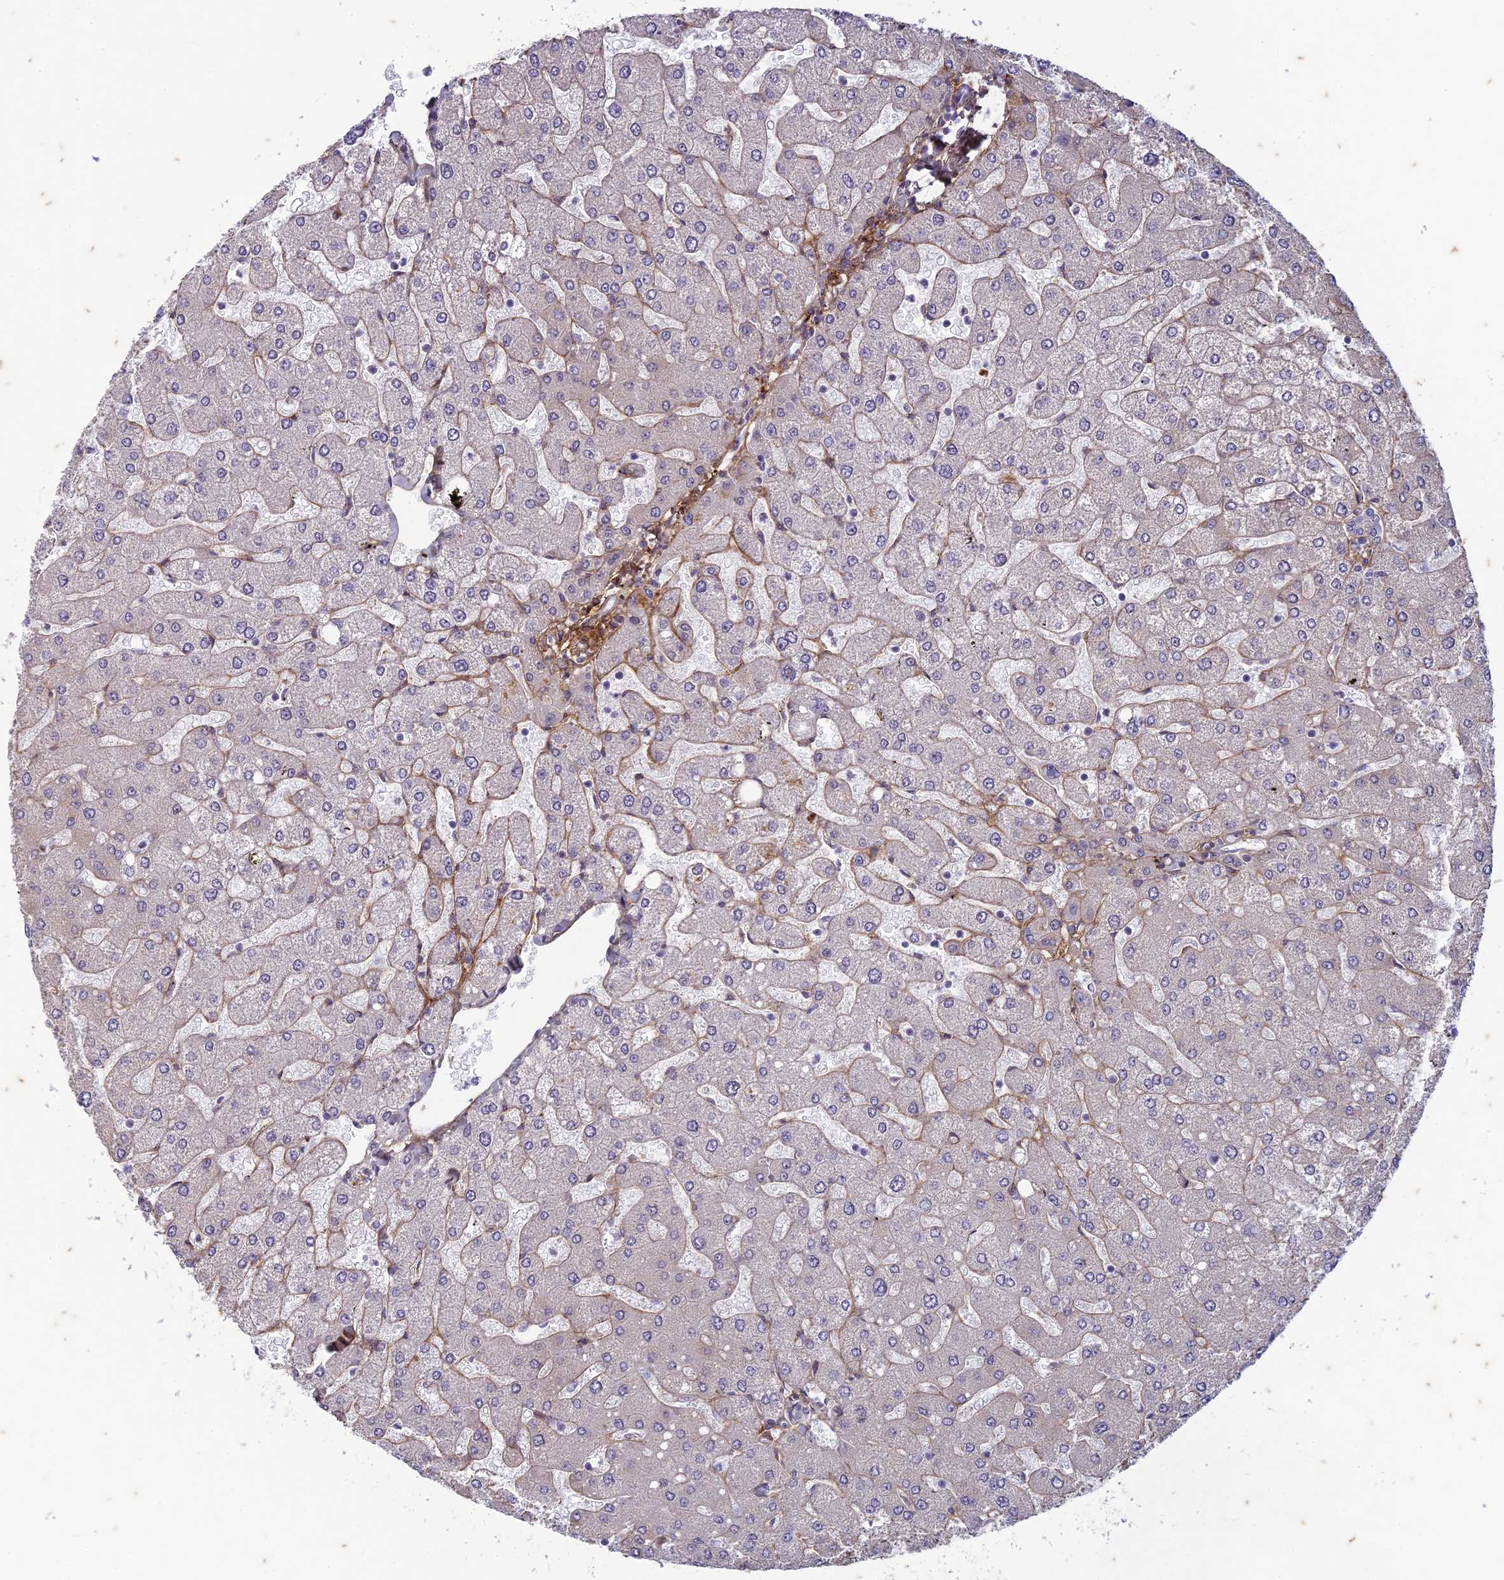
{"staining": {"intensity": "negative", "quantity": "none", "location": "none"}, "tissue": "liver", "cell_type": "Cholangiocytes", "image_type": "normal", "snomed": [{"axis": "morphology", "description": "Normal tissue, NOS"}, {"axis": "topography", "description": "Liver"}], "caption": "This photomicrograph is of unremarkable liver stained with immunohistochemistry (IHC) to label a protein in brown with the nuclei are counter-stained blue. There is no expression in cholangiocytes.", "gene": "PABPN1L", "patient": {"sex": "male", "age": 55}}